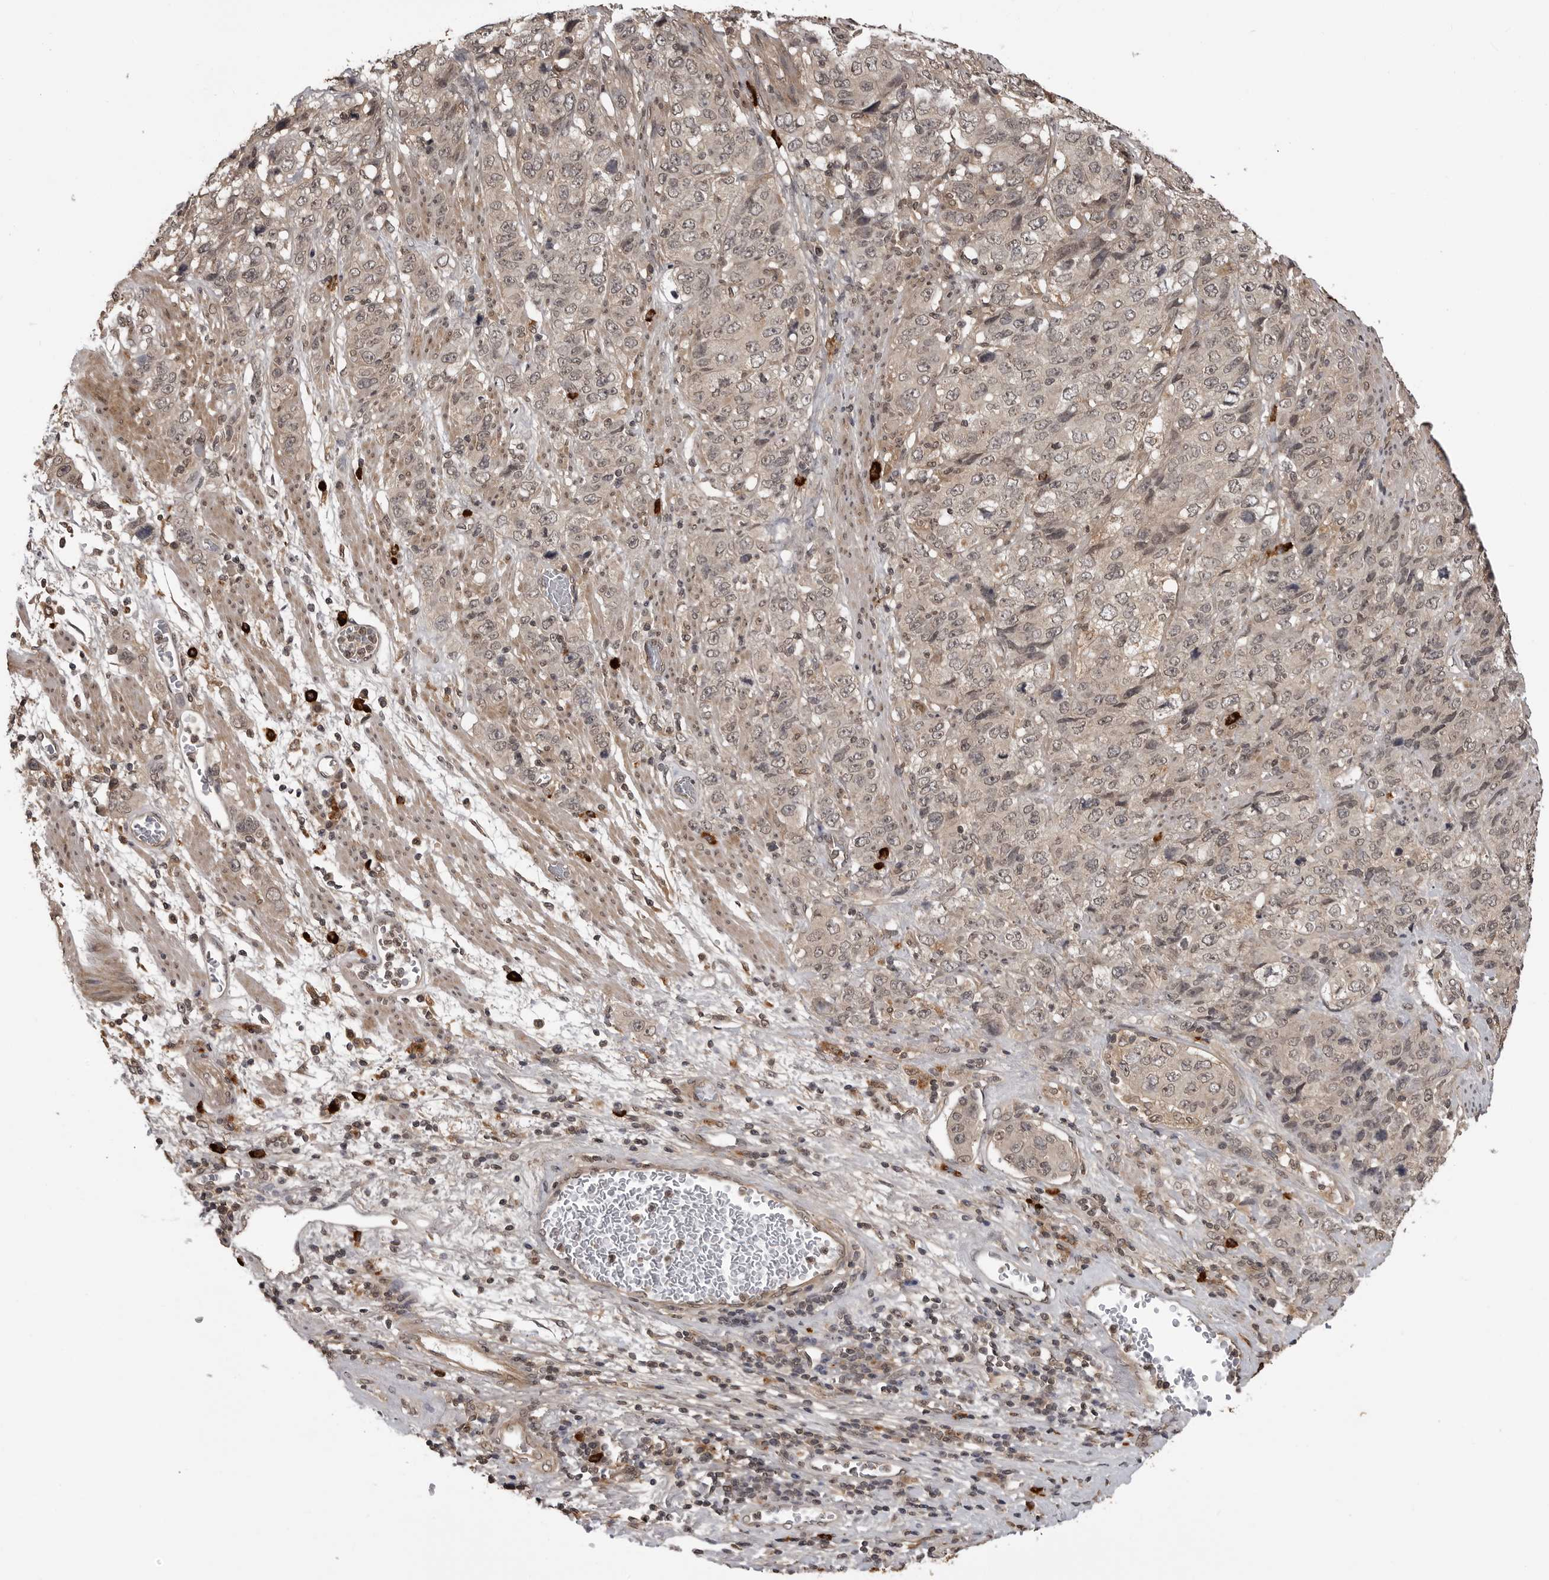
{"staining": {"intensity": "weak", "quantity": "<25%", "location": "nuclear"}, "tissue": "stomach cancer", "cell_type": "Tumor cells", "image_type": "cancer", "snomed": [{"axis": "morphology", "description": "Adenocarcinoma, NOS"}, {"axis": "topography", "description": "Stomach"}], "caption": "Photomicrograph shows no protein positivity in tumor cells of adenocarcinoma (stomach) tissue.", "gene": "IL24", "patient": {"sex": "male", "age": 48}}